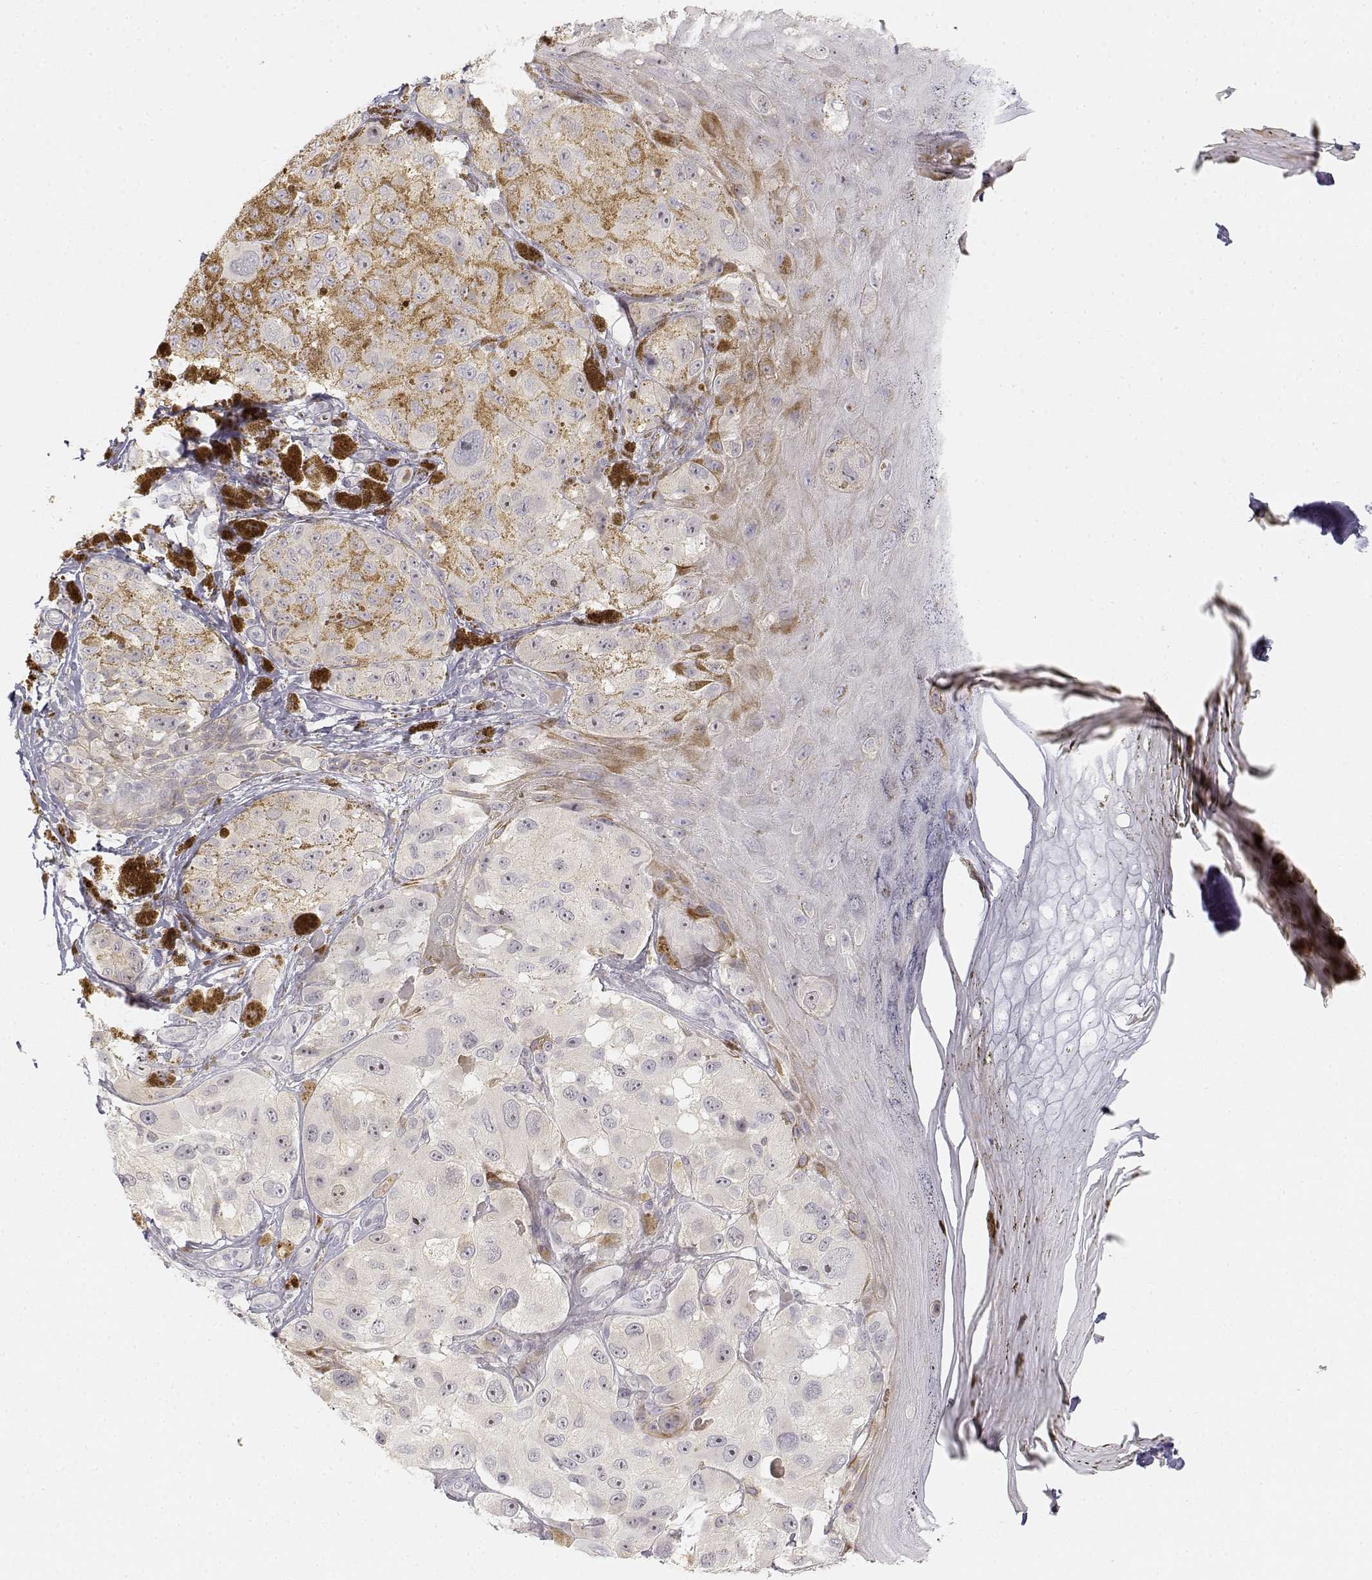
{"staining": {"intensity": "negative", "quantity": "none", "location": "none"}, "tissue": "melanoma", "cell_type": "Tumor cells", "image_type": "cancer", "snomed": [{"axis": "morphology", "description": "Malignant melanoma, NOS"}, {"axis": "topography", "description": "Skin"}], "caption": "Immunohistochemistry (IHC) of malignant melanoma reveals no expression in tumor cells.", "gene": "GLIPR1L2", "patient": {"sex": "male", "age": 36}}